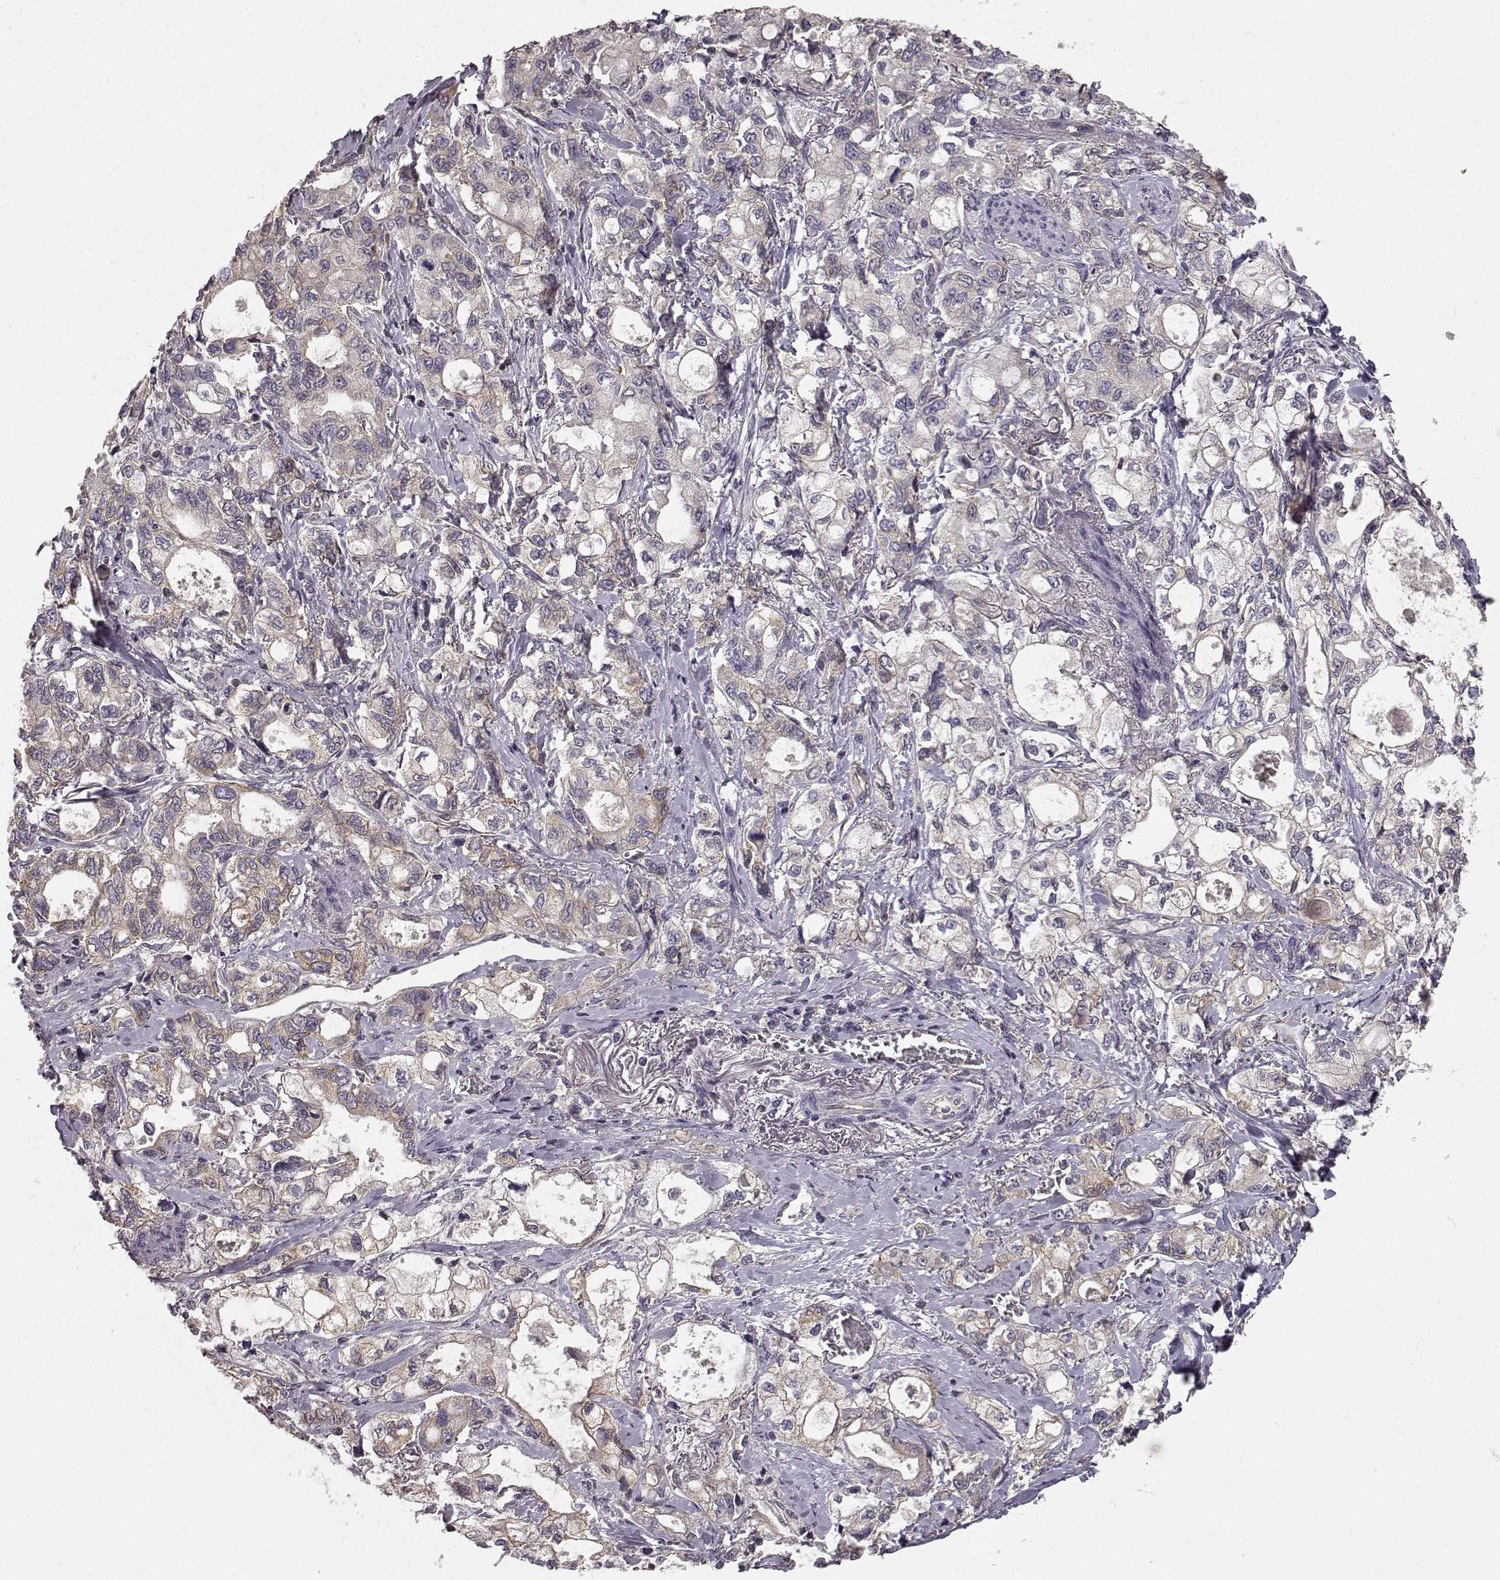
{"staining": {"intensity": "weak", "quantity": ">75%", "location": "cytoplasmic/membranous"}, "tissue": "stomach cancer", "cell_type": "Tumor cells", "image_type": "cancer", "snomed": [{"axis": "morphology", "description": "Adenocarcinoma, NOS"}, {"axis": "topography", "description": "Stomach"}], "caption": "The image reveals a brown stain indicating the presence of a protein in the cytoplasmic/membranous of tumor cells in stomach cancer (adenocarcinoma).", "gene": "ERBB3", "patient": {"sex": "male", "age": 63}}